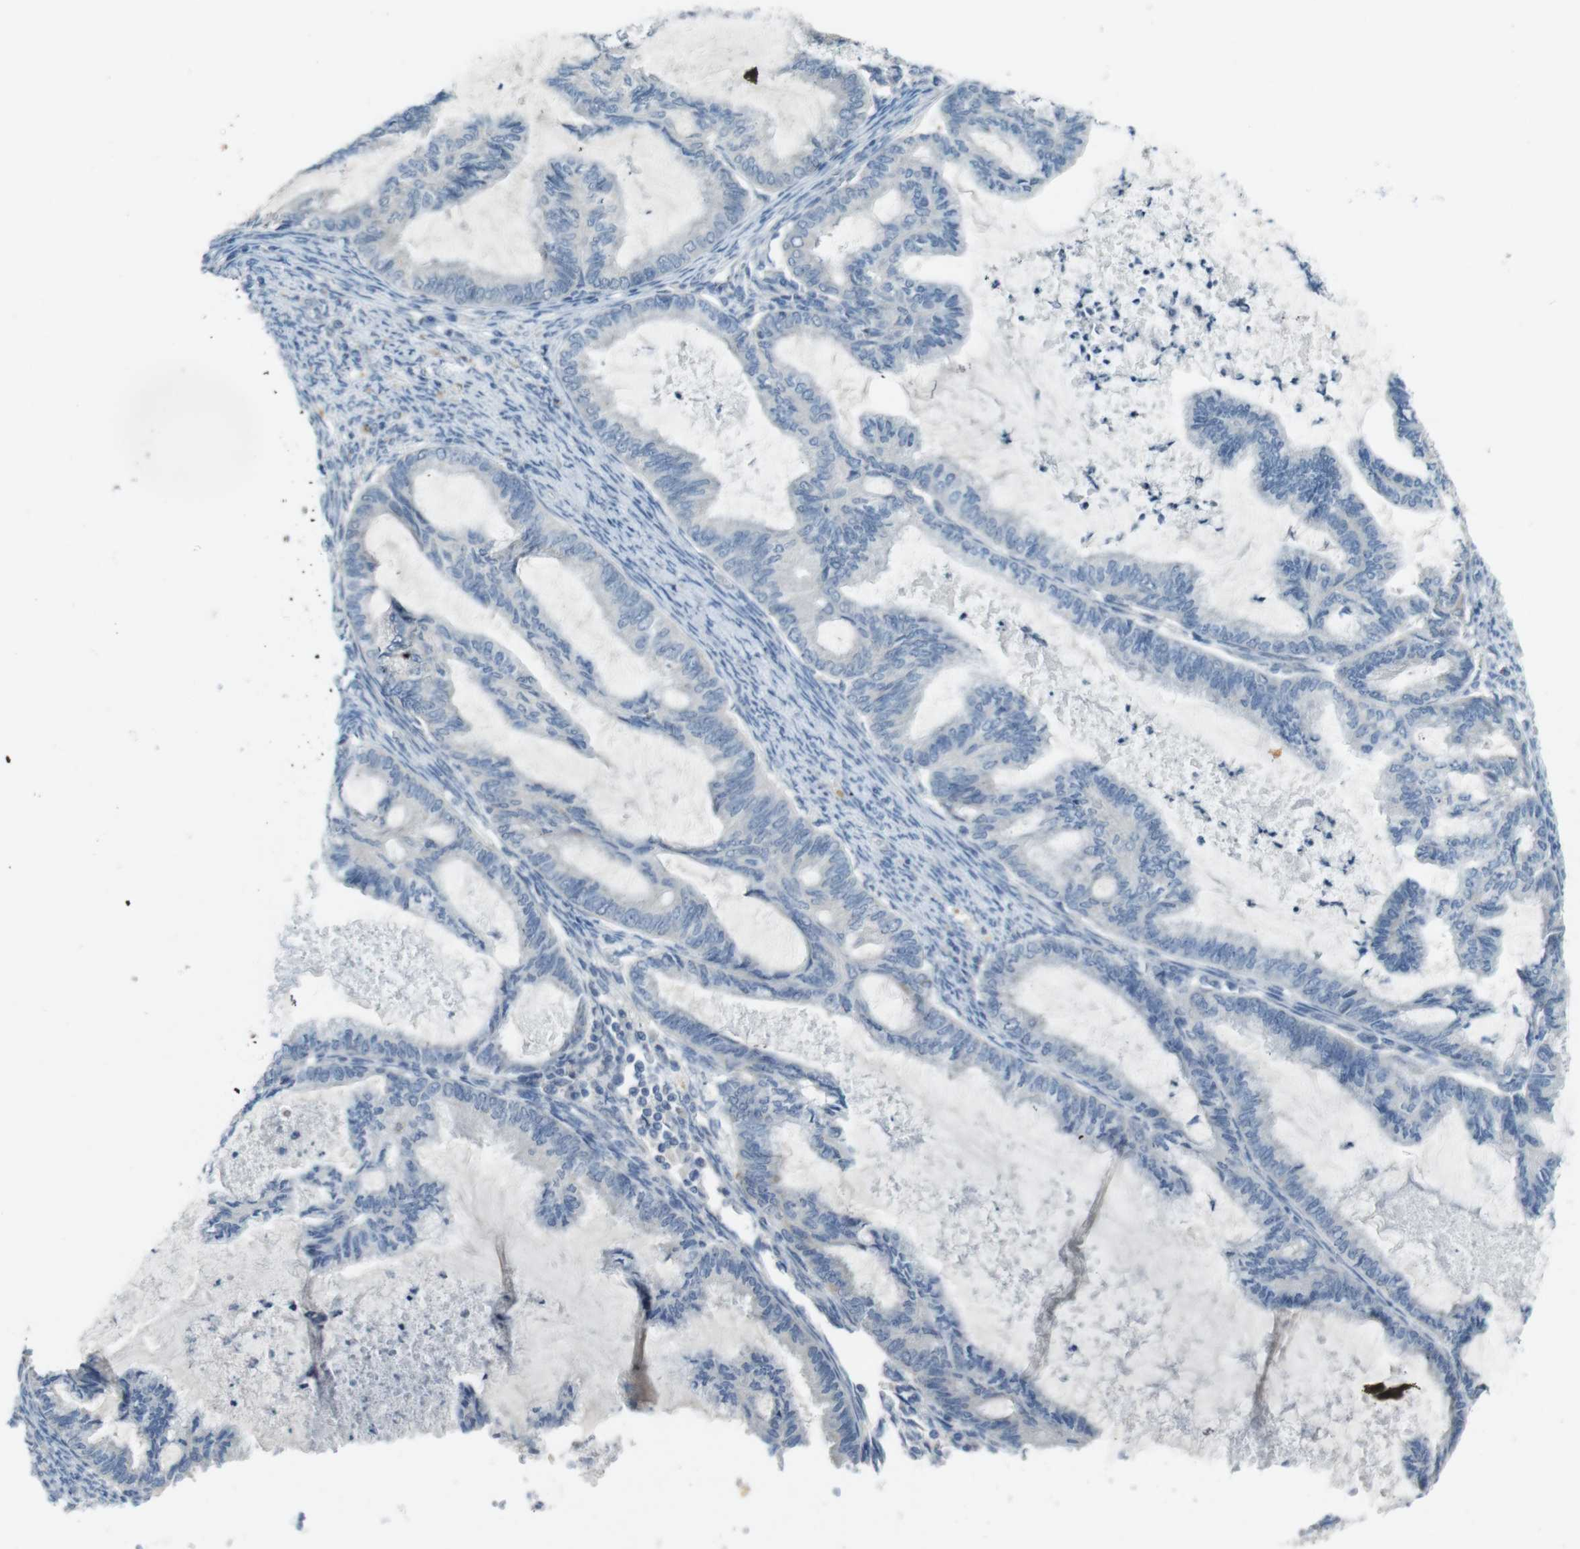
{"staining": {"intensity": "negative", "quantity": "none", "location": "none"}, "tissue": "cervical cancer", "cell_type": "Tumor cells", "image_type": "cancer", "snomed": [{"axis": "morphology", "description": "Normal tissue, NOS"}, {"axis": "morphology", "description": "Adenocarcinoma, NOS"}, {"axis": "topography", "description": "Cervix"}, {"axis": "topography", "description": "Endometrium"}], "caption": "Tumor cells show no significant positivity in cervical cancer (adenocarcinoma).", "gene": "ENTPD7", "patient": {"sex": "female", "age": 86}}